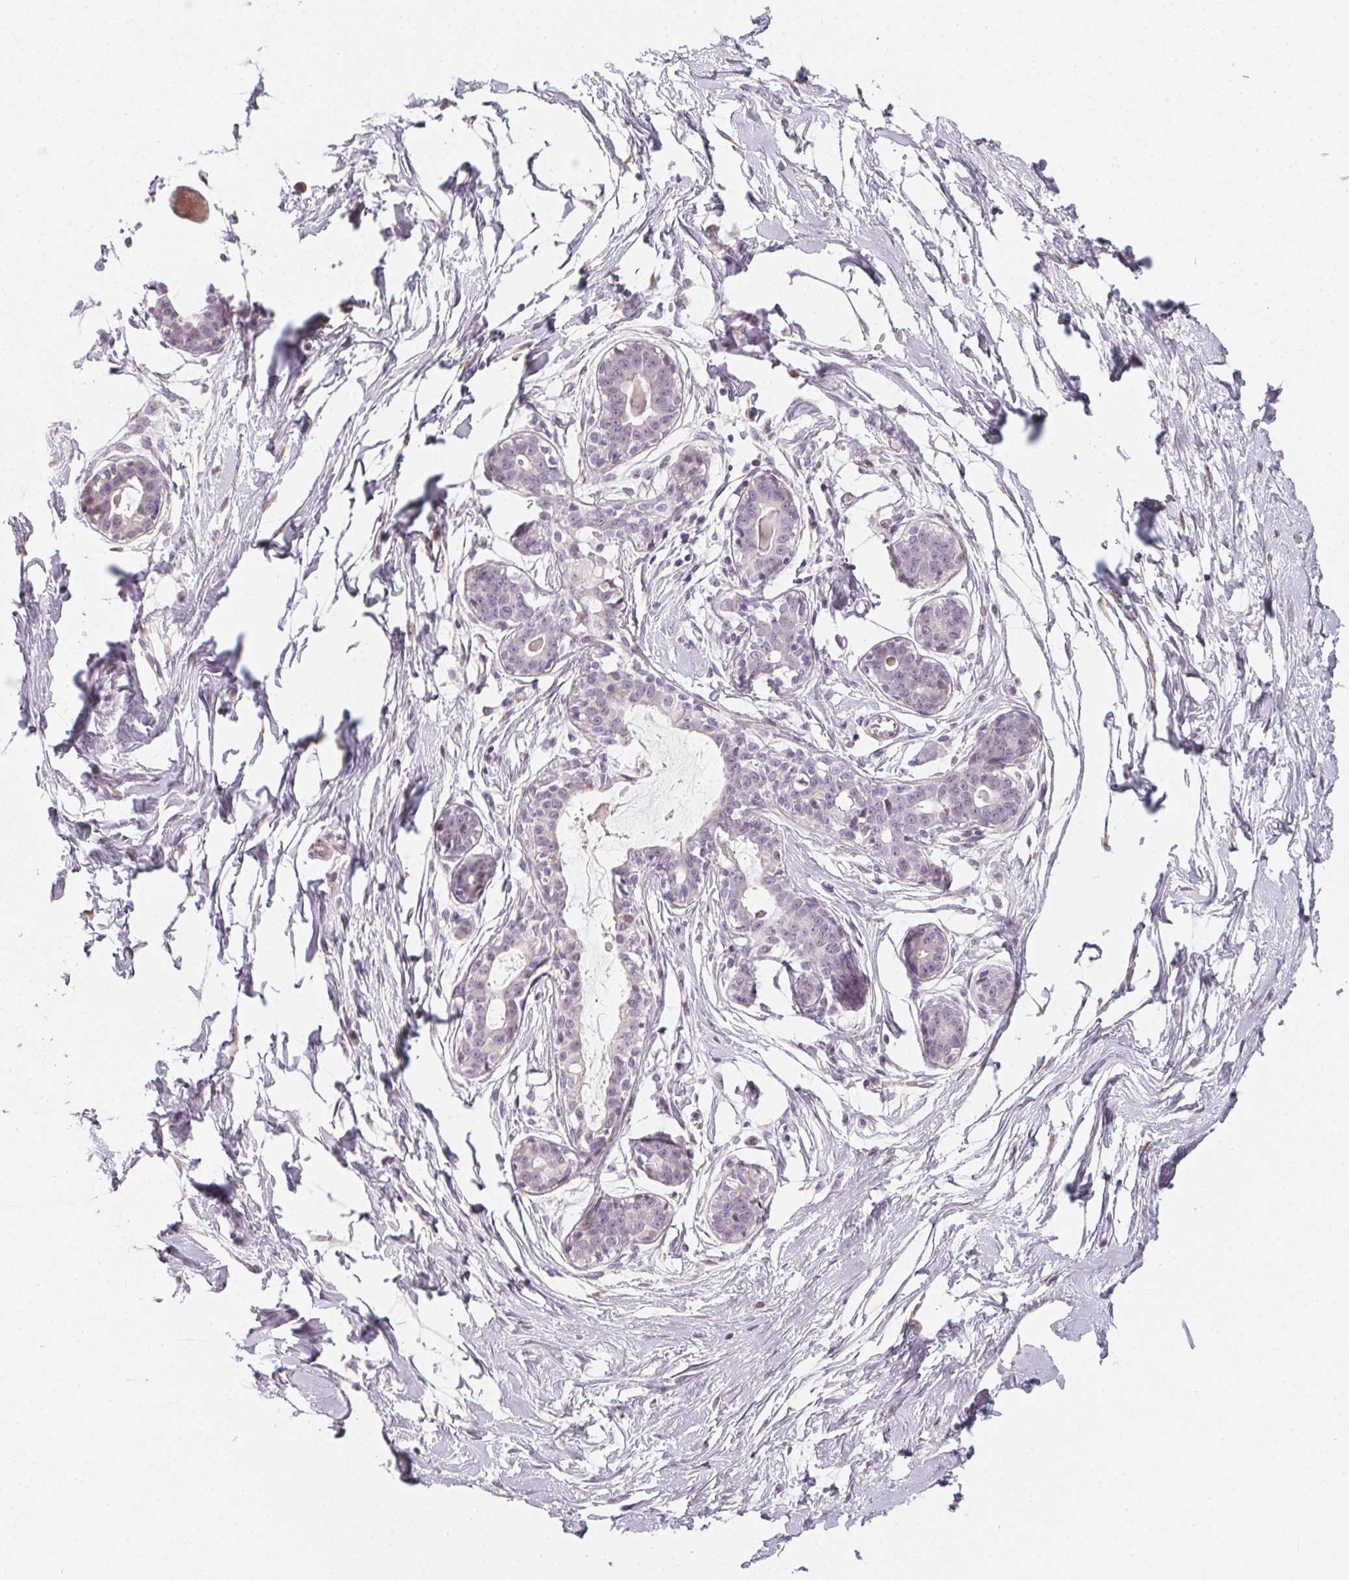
{"staining": {"intensity": "weak", "quantity": "<25%", "location": "cytoplasmic/membranous"}, "tissue": "breast", "cell_type": "Adipocytes", "image_type": "normal", "snomed": [{"axis": "morphology", "description": "Normal tissue, NOS"}, {"axis": "topography", "description": "Breast"}], "caption": "Immunohistochemical staining of benign breast demonstrates no significant positivity in adipocytes.", "gene": "CCDC96", "patient": {"sex": "female", "age": 45}}